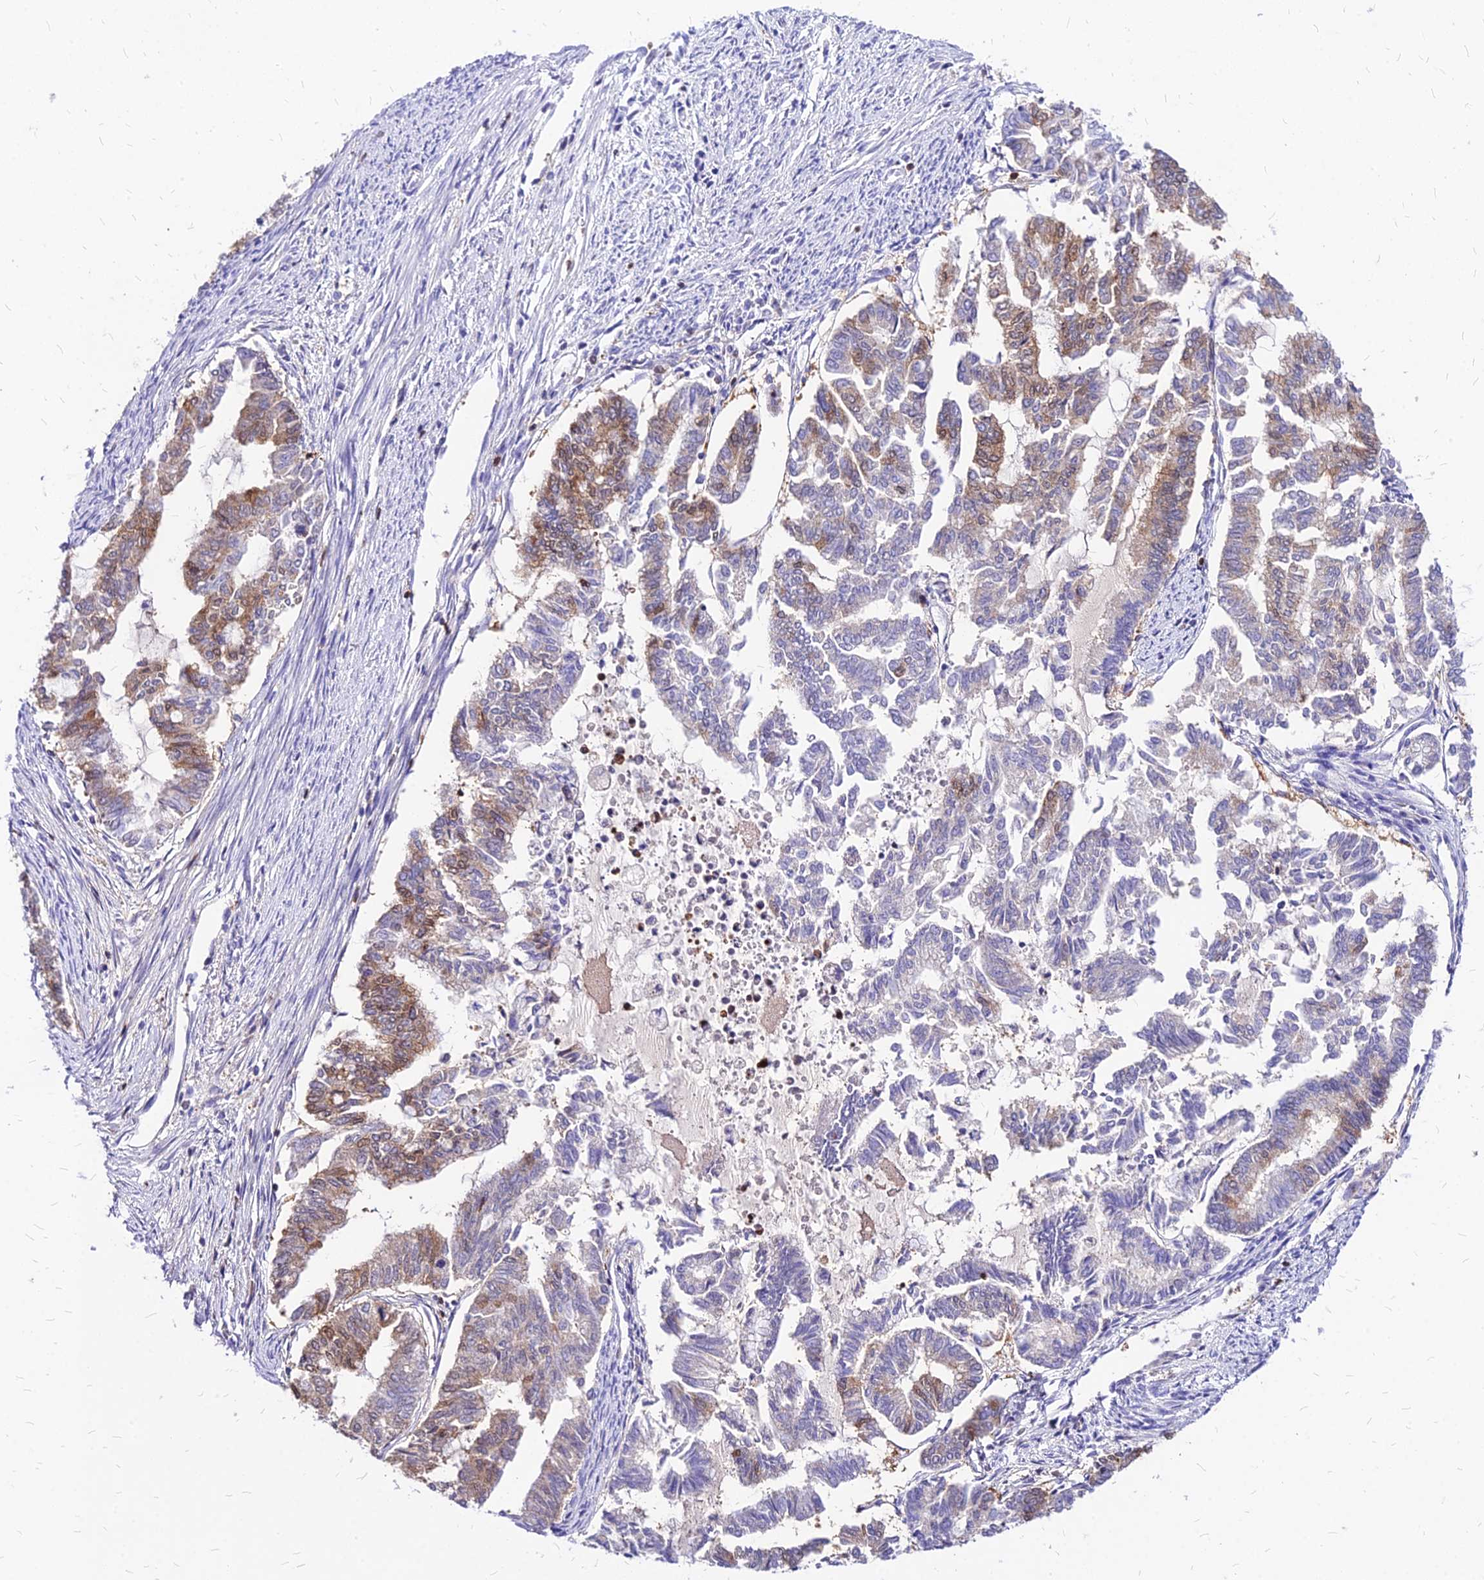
{"staining": {"intensity": "weak", "quantity": "25%-75%", "location": "cytoplasmic/membranous,nuclear"}, "tissue": "endometrial cancer", "cell_type": "Tumor cells", "image_type": "cancer", "snomed": [{"axis": "morphology", "description": "Adenocarcinoma, NOS"}, {"axis": "topography", "description": "Endometrium"}], "caption": "This is an image of immunohistochemistry (IHC) staining of adenocarcinoma (endometrial), which shows weak staining in the cytoplasmic/membranous and nuclear of tumor cells.", "gene": "PAXX", "patient": {"sex": "female", "age": 79}}